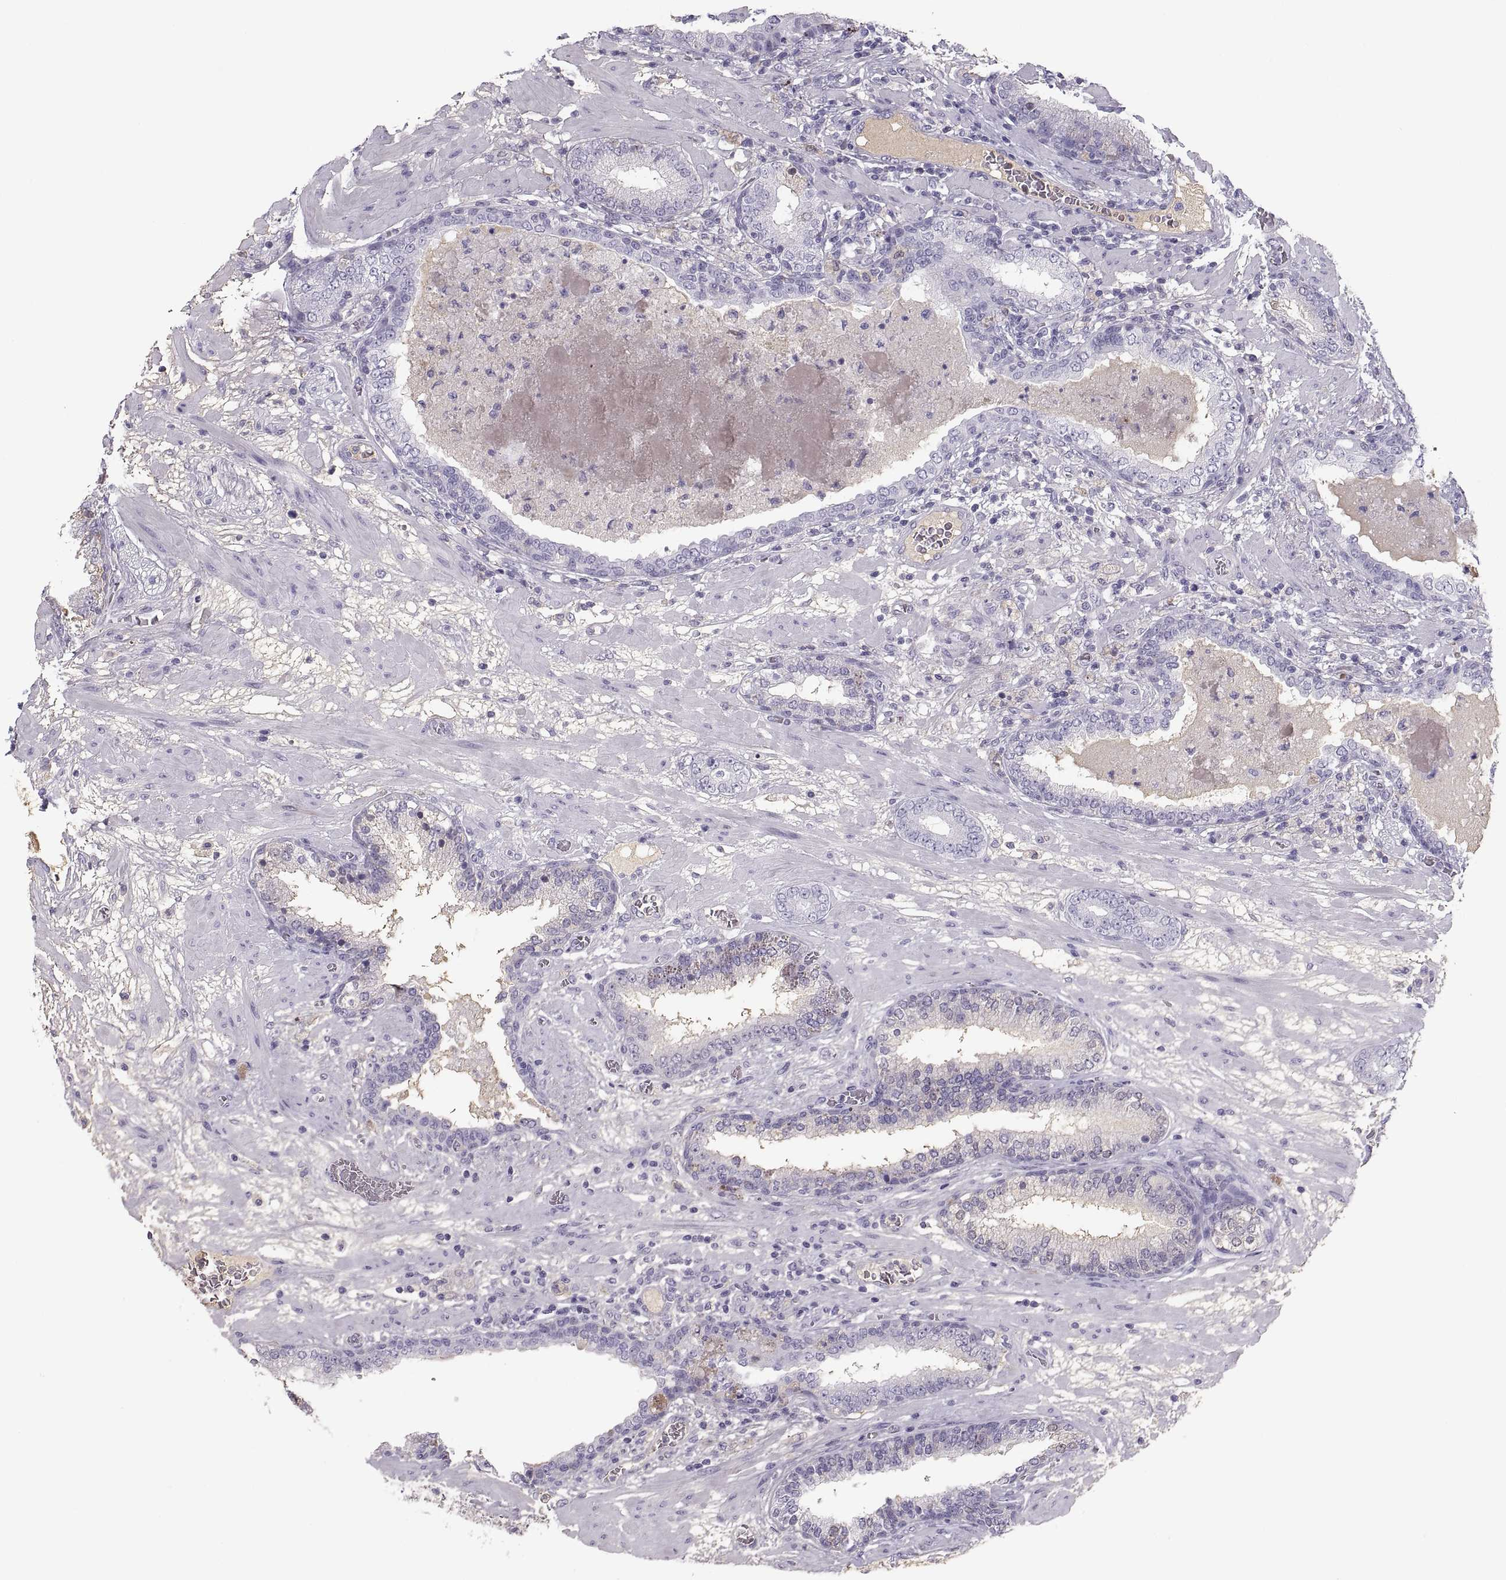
{"staining": {"intensity": "weak", "quantity": "<25%", "location": "cytoplasmic/membranous"}, "tissue": "prostate cancer", "cell_type": "Tumor cells", "image_type": "cancer", "snomed": [{"axis": "morphology", "description": "Adenocarcinoma, Low grade"}, {"axis": "topography", "description": "Prostate"}], "caption": "Immunohistochemistry (IHC) photomicrograph of neoplastic tissue: prostate cancer (adenocarcinoma (low-grade)) stained with DAB demonstrates no significant protein positivity in tumor cells.", "gene": "MAGEB2", "patient": {"sex": "male", "age": 60}}